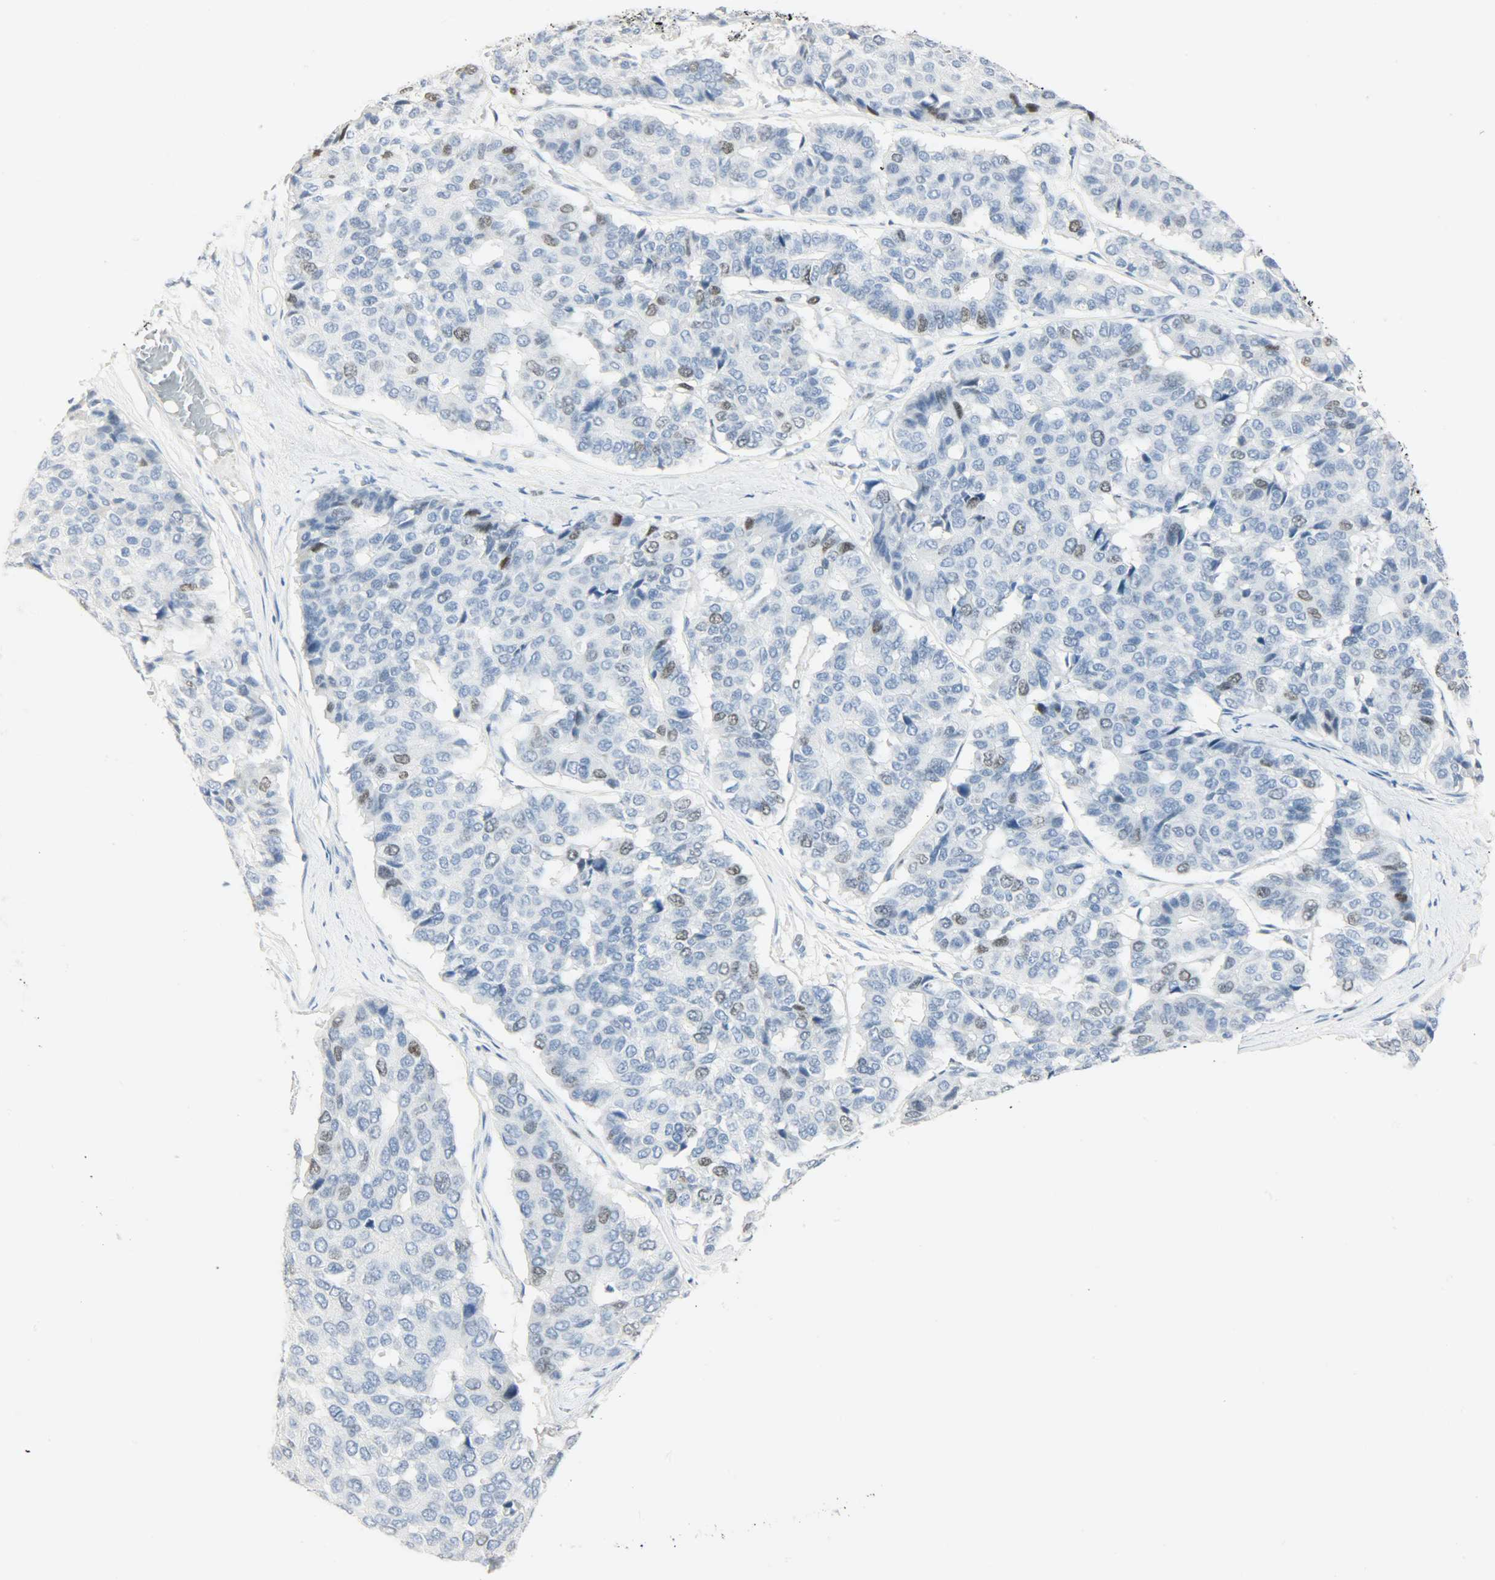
{"staining": {"intensity": "weak", "quantity": "<25%", "location": "nuclear"}, "tissue": "pancreatic cancer", "cell_type": "Tumor cells", "image_type": "cancer", "snomed": [{"axis": "morphology", "description": "Adenocarcinoma, NOS"}, {"axis": "topography", "description": "Pancreas"}], "caption": "Immunohistochemistry (IHC) histopathology image of neoplastic tissue: pancreatic adenocarcinoma stained with DAB reveals no significant protein staining in tumor cells.", "gene": "HELLS", "patient": {"sex": "male", "age": 50}}